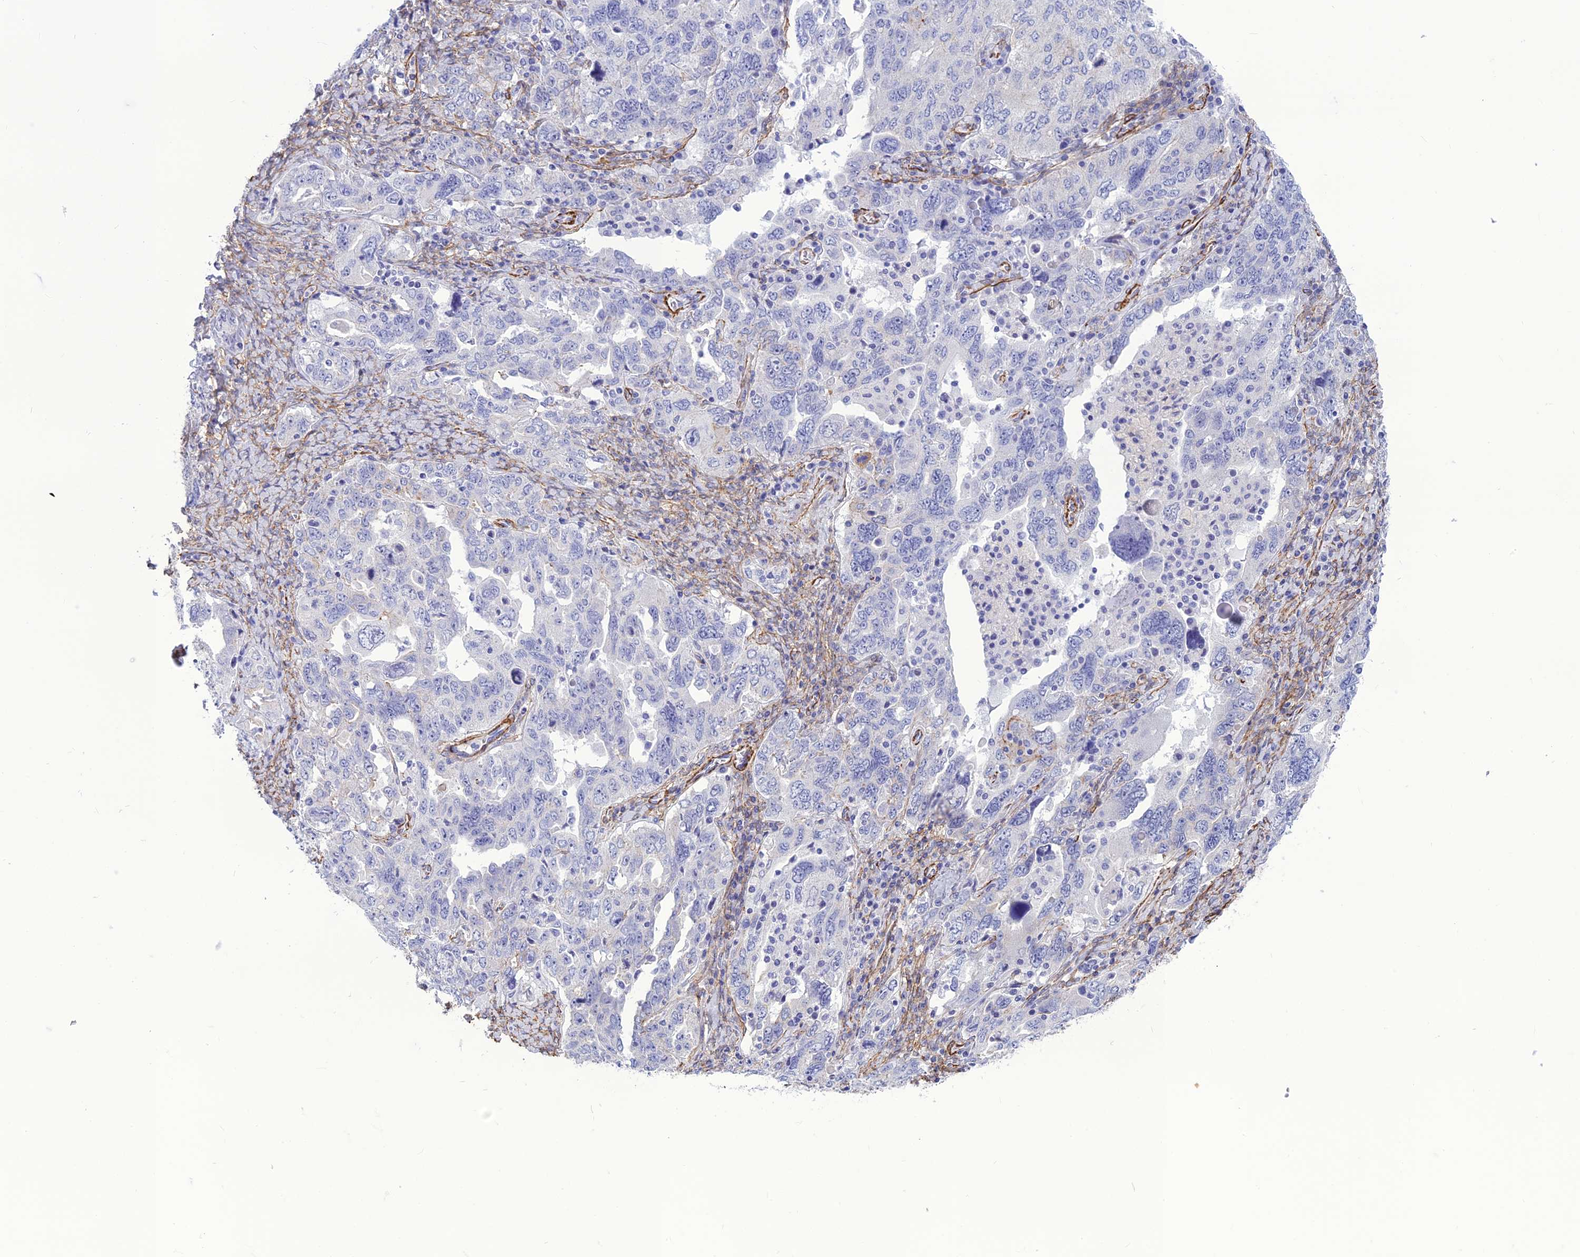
{"staining": {"intensity": "negative", "quantity": "none", "location": "none"}, "tissue": "ovarian cancer", "cell_type": "Tumor cells", "image_type": "cancer", "snomed": [{"axis": "morphology", "description": "Carcinoma, endometroid"}, {"axis": "topography", "description": "Ovary"}], "caption": "A micrograph of human ovarian cancer (endometroid carcinoma) is negative for staining in tumor cells.", "gene": "NKD1", "patient": {"sex": "female", "age": 62}}